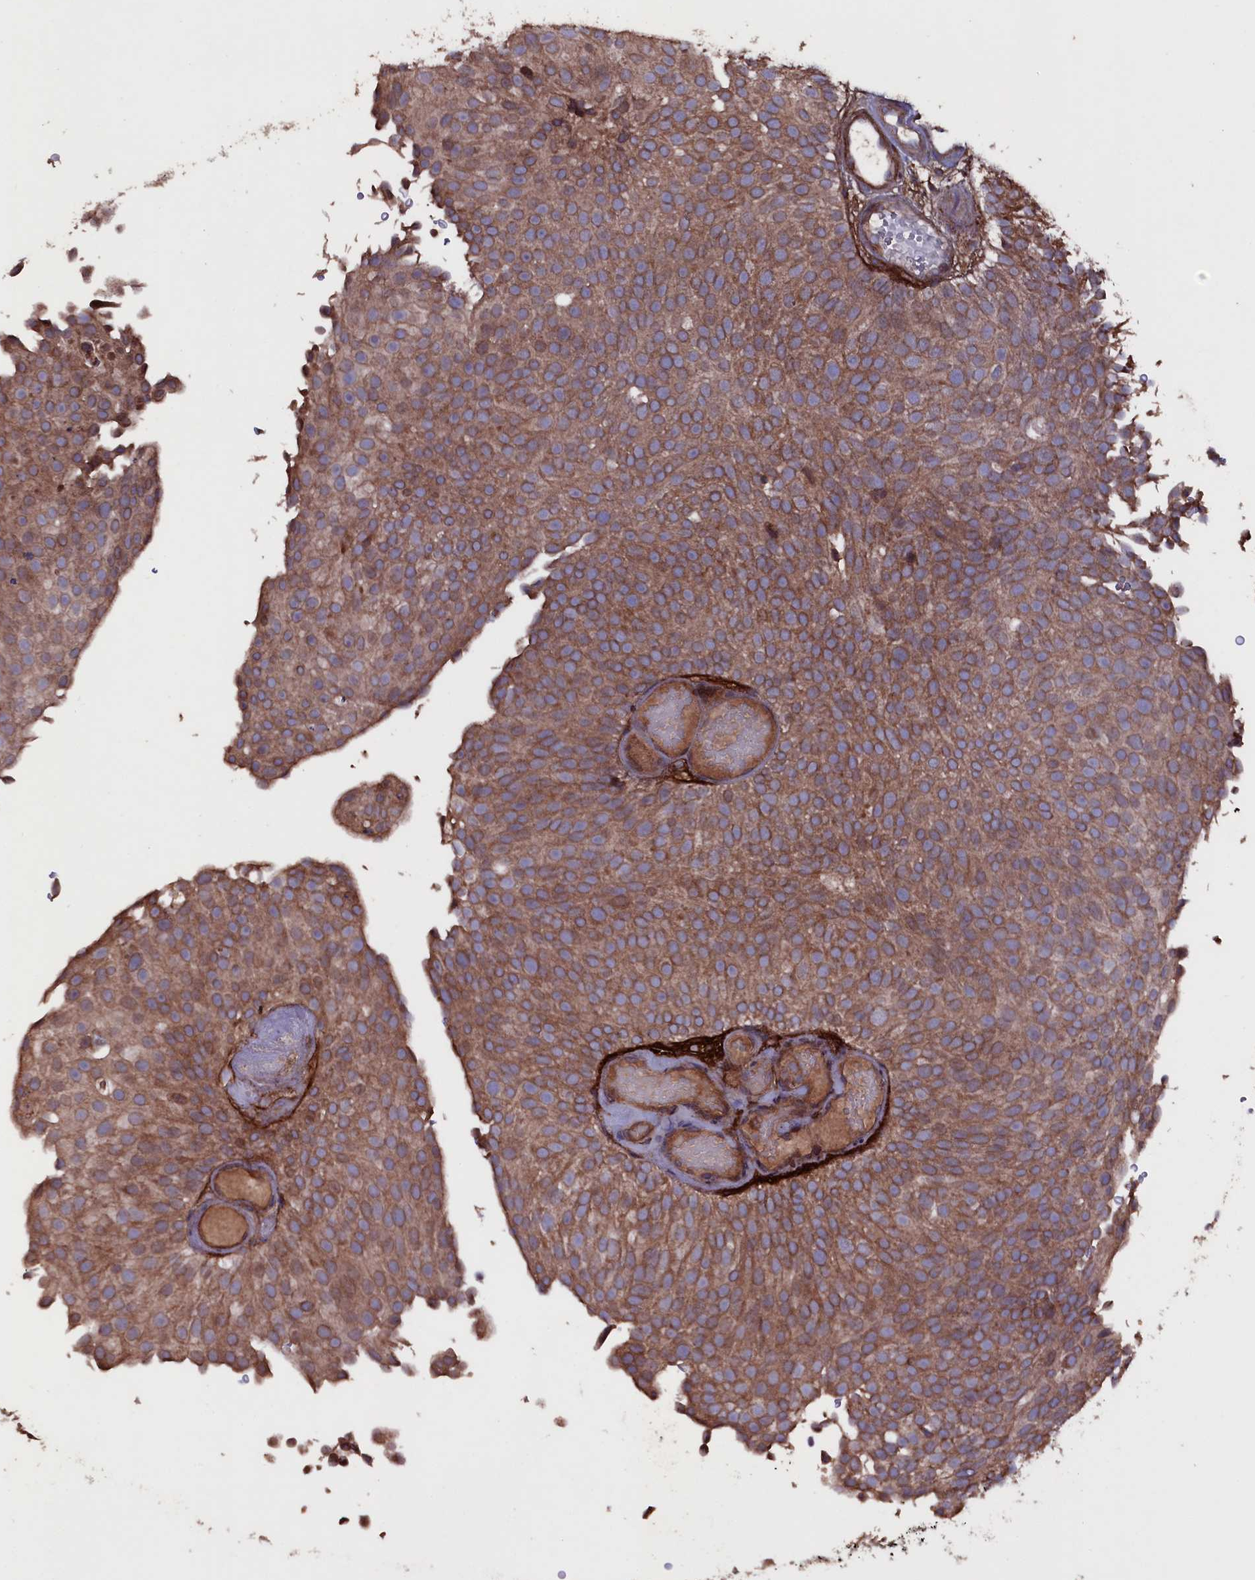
{"staining": {"intensity": "moderate", "quantity": ">75%", "location": "cytoplasmic/membranous"}, "tissue": "urothelial cancer", "cell_type": "Tumor cells", "image_type": "cancer", "snomed": [{"axis": "morphology", "description": "Urothelial carcinoma, Low grade"}, {"axis": "topography", "description": "Urinary bladder"}], "caption": "A brown stain highlights moderate cytoplasmic/membranous staining of a protein in human low-grade urothelial carcinoma tumor cells.", "gene": "MYO1H", "patient": {"sex": "male", "age": 78}}